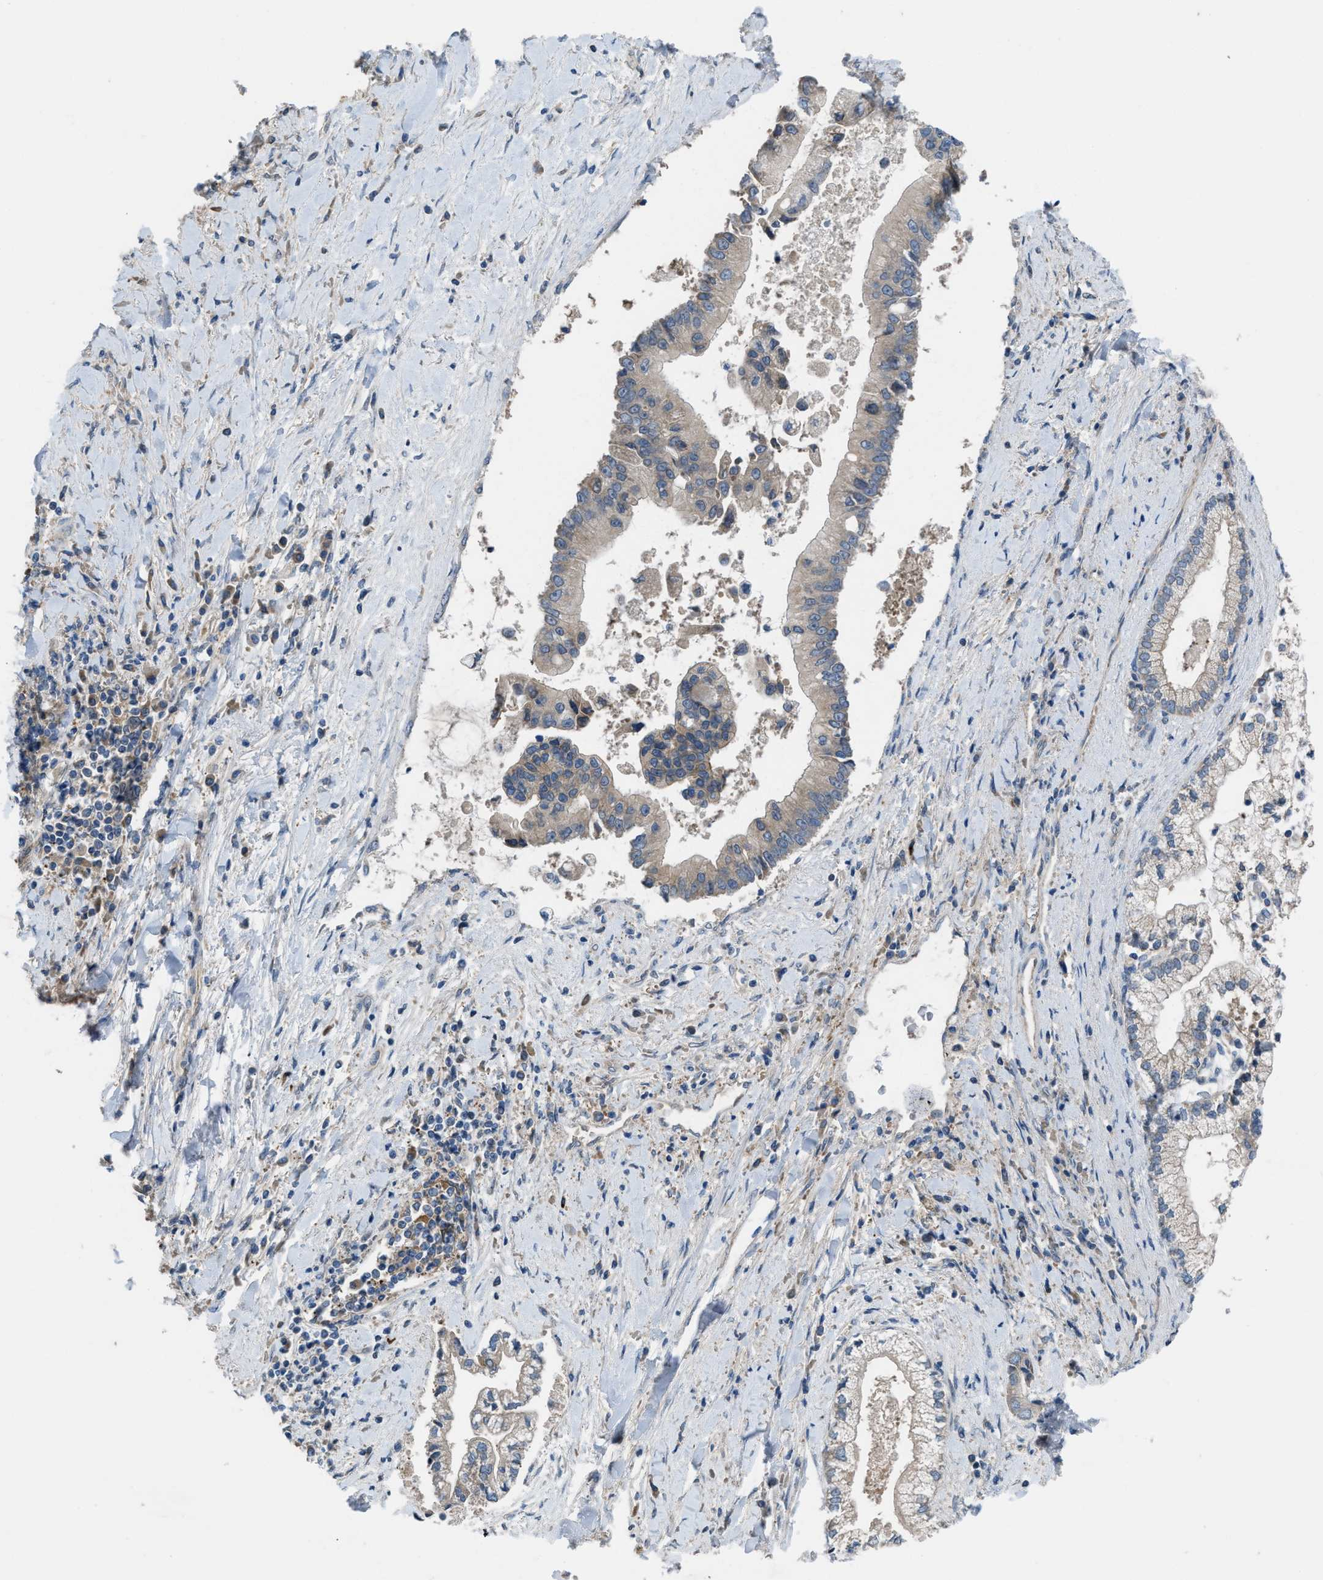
{"staining": {"intensity": "weak", "quantity": "<25%", "location": "cytoplasmic/membranous"}, "tissue": "liver cancer", "cell_type": "Tumor cells", "image_type": "cancer", "snomed": [{"axis": "morphology", "description": "Cholangiocarcinoma"}, {"axis": "topography", "description": "Liver"}], "caption": "Immunohistochemical staining of human liver cancer (cholangiocarcinoma) displays no significant positivity in tumor cells. (IHC, brightfield microscopy, high magnification).", "gene": "BAZ2B", "patient": {"sex": "male", "age": 50}}